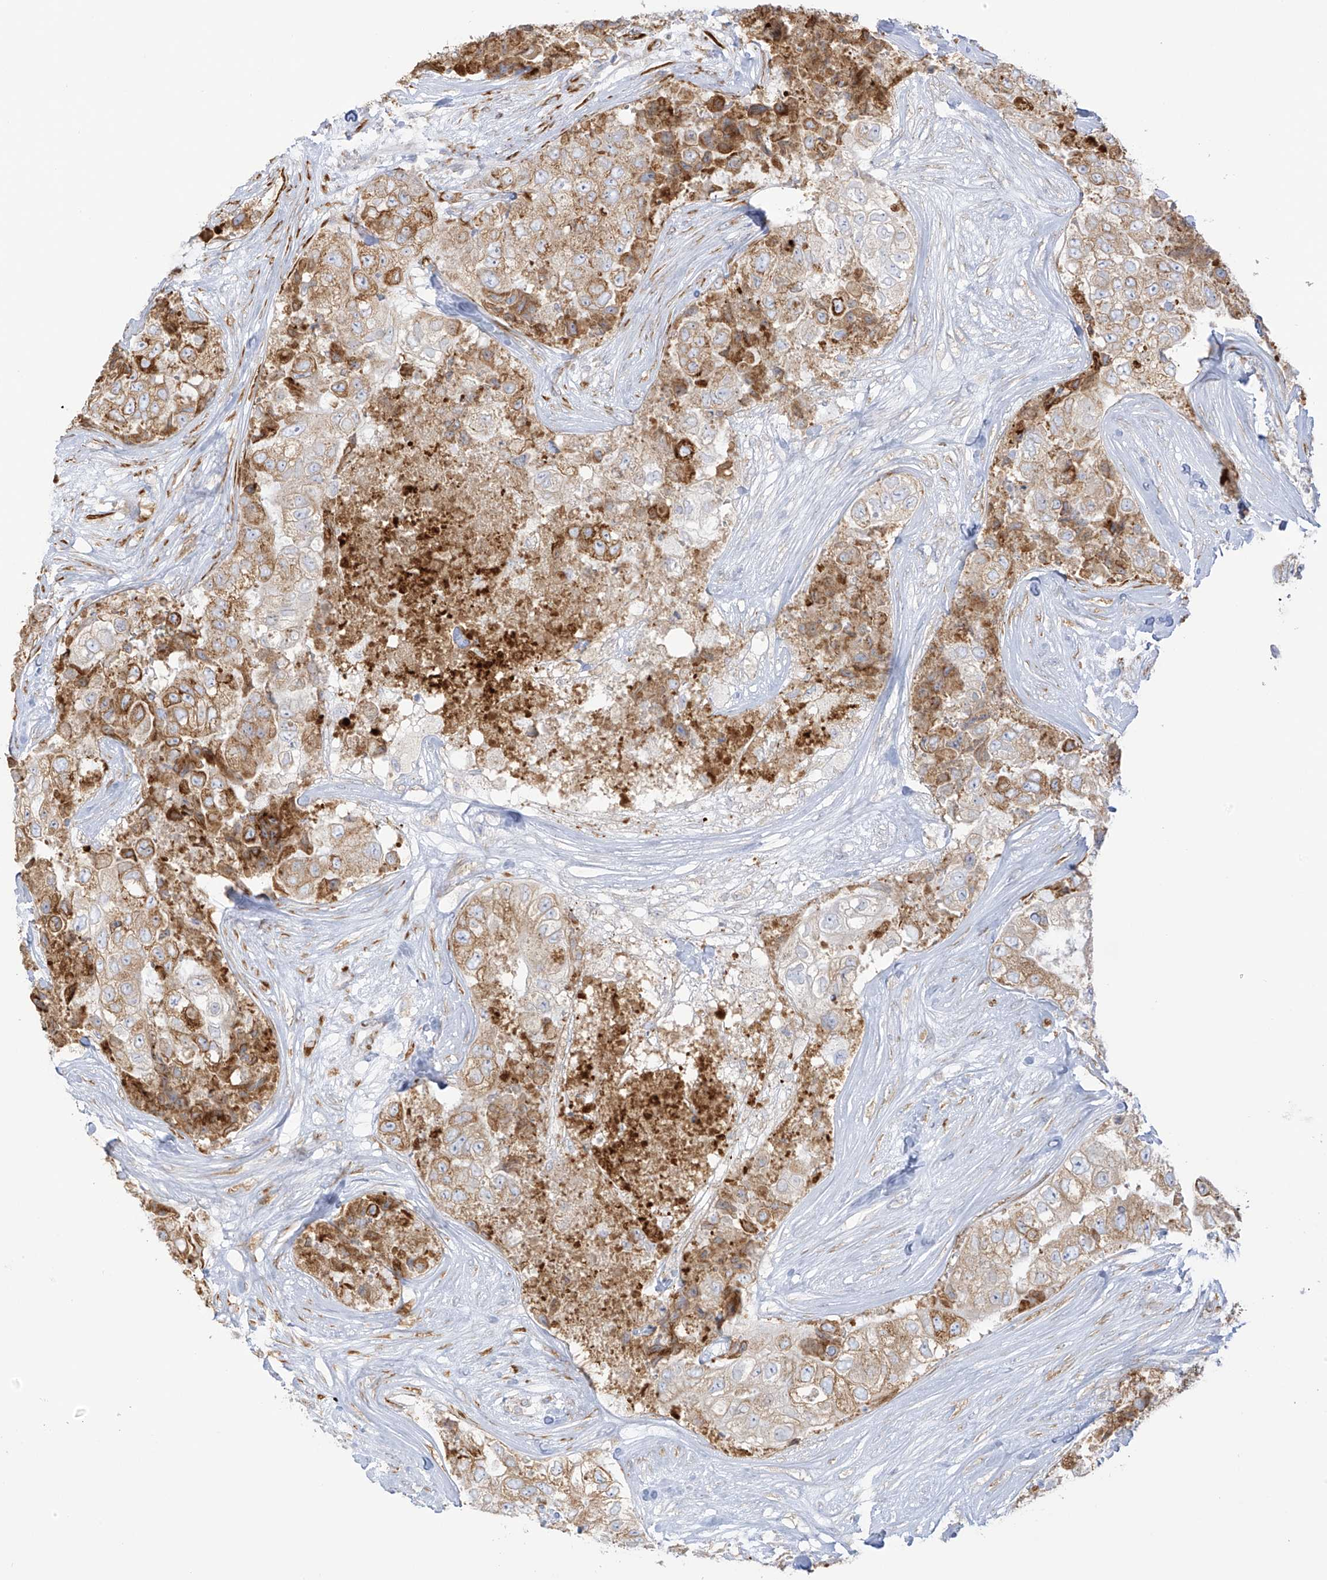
{"staining": {"intensity": "moderate", "quantity": "<25%", "location": "cytoplasmic/membranous"}, "tissue": "breast cancer", "cell_type": "Tumor cells", "image_type": "cancer", "snomed": [{"axis": "morphology", "description": "Duct carcinoma"}, {"axis": "topography", "description": "Breast"}], "caption": "An image of human breast cancer (infiltrating ductal carcinoma) stained for a protein demonstrates moderate cytoplasmic/membranous brown staining in tumor cells.", "gene": "LRRC59", "patient": {"sex": "female", "age": 62}}